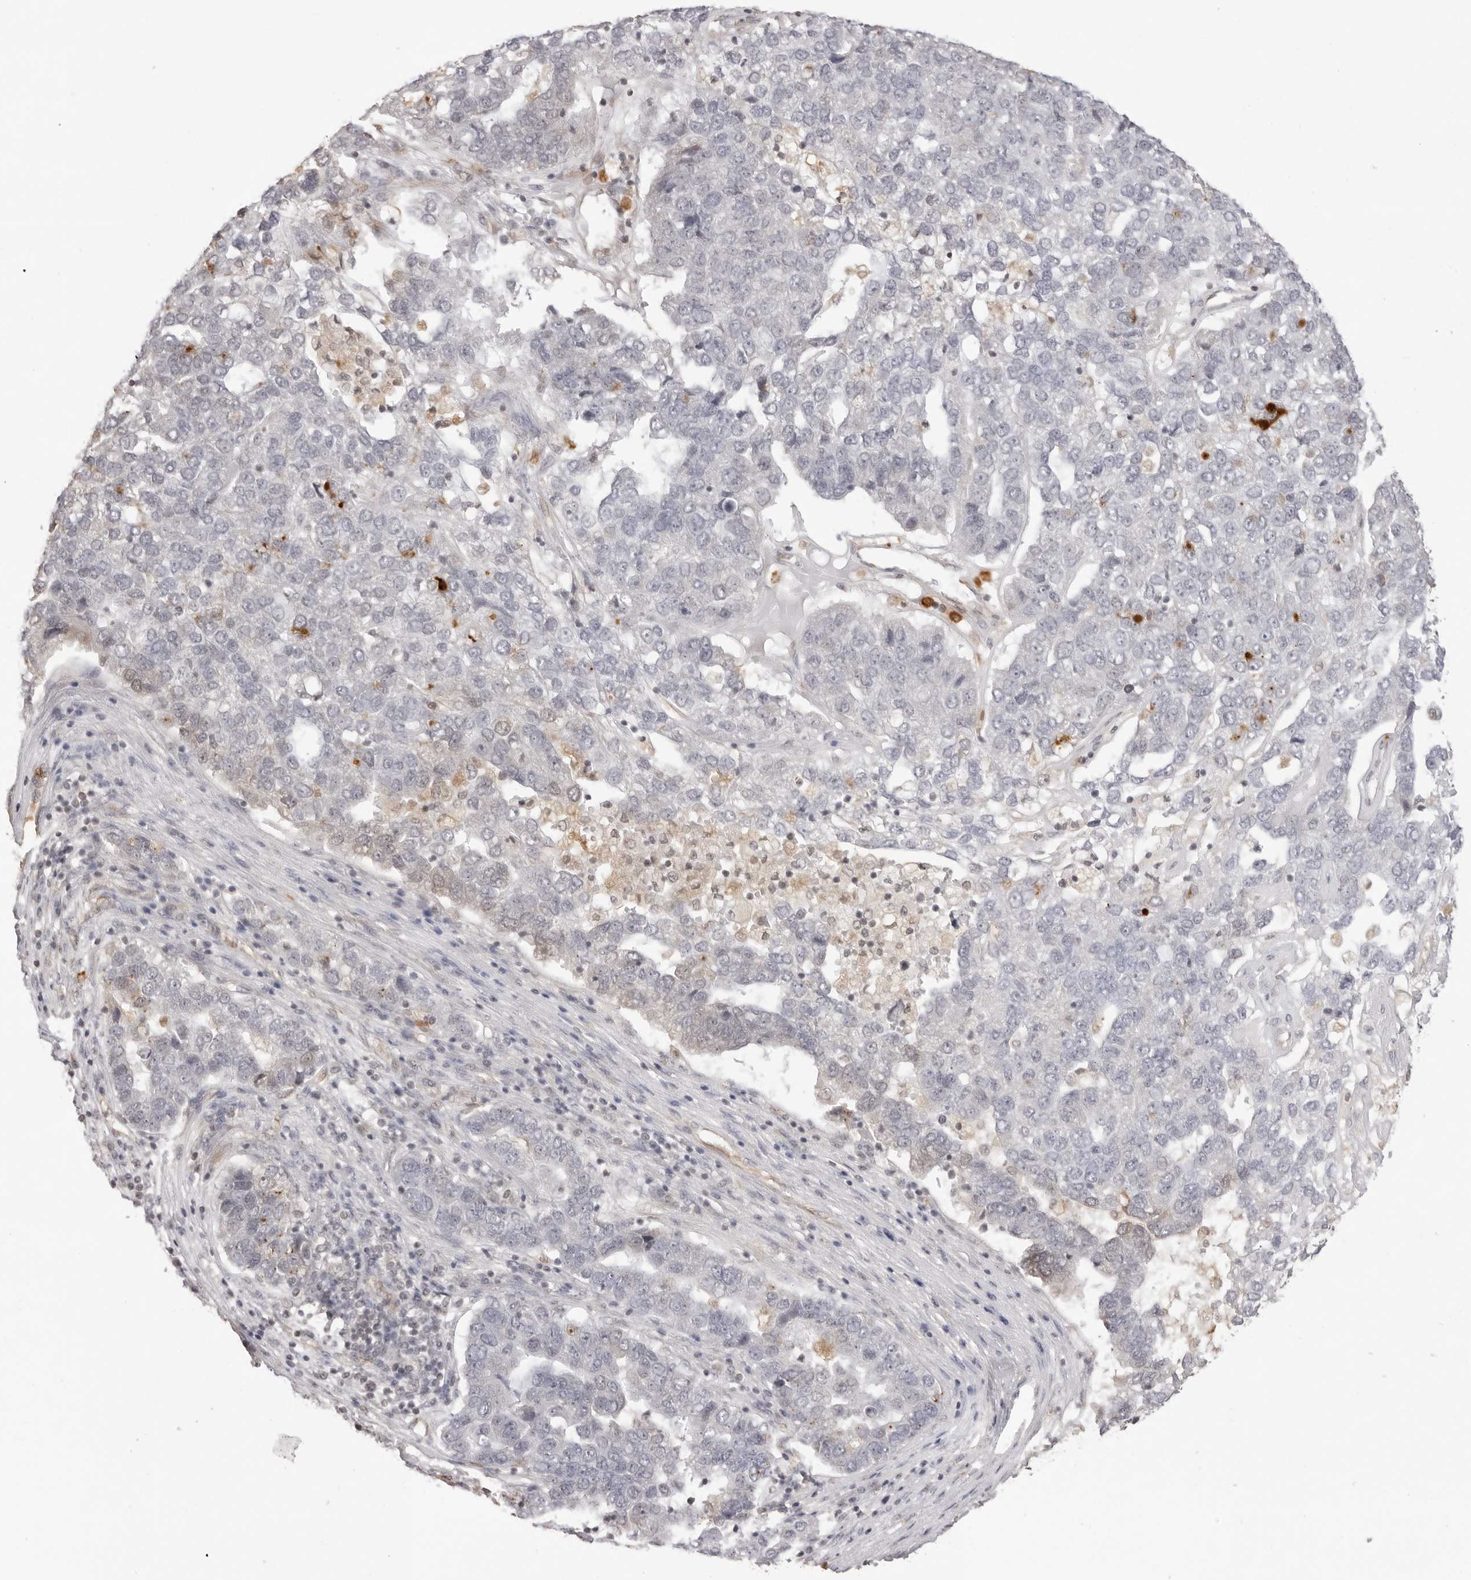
{"staining": {"intensity": "negative", "quantity": "none", "location": "none"}, "tissue": "pancreatic cancer", "cell_type": "Tumor cells", "image_type": "cancer", "snomed": [{"axis": "morphology", "description": "Adenocarcinoma, NOS"}, {"axis": "topography", "description": "Pancreas"}], "caption": "Histopathology image shows no significant protein expression in tumor cells of pancreatic cancer (adenocarcinoma).", "gene": "DYNLT5", "patient": {"sex": "female", "age": 61}}